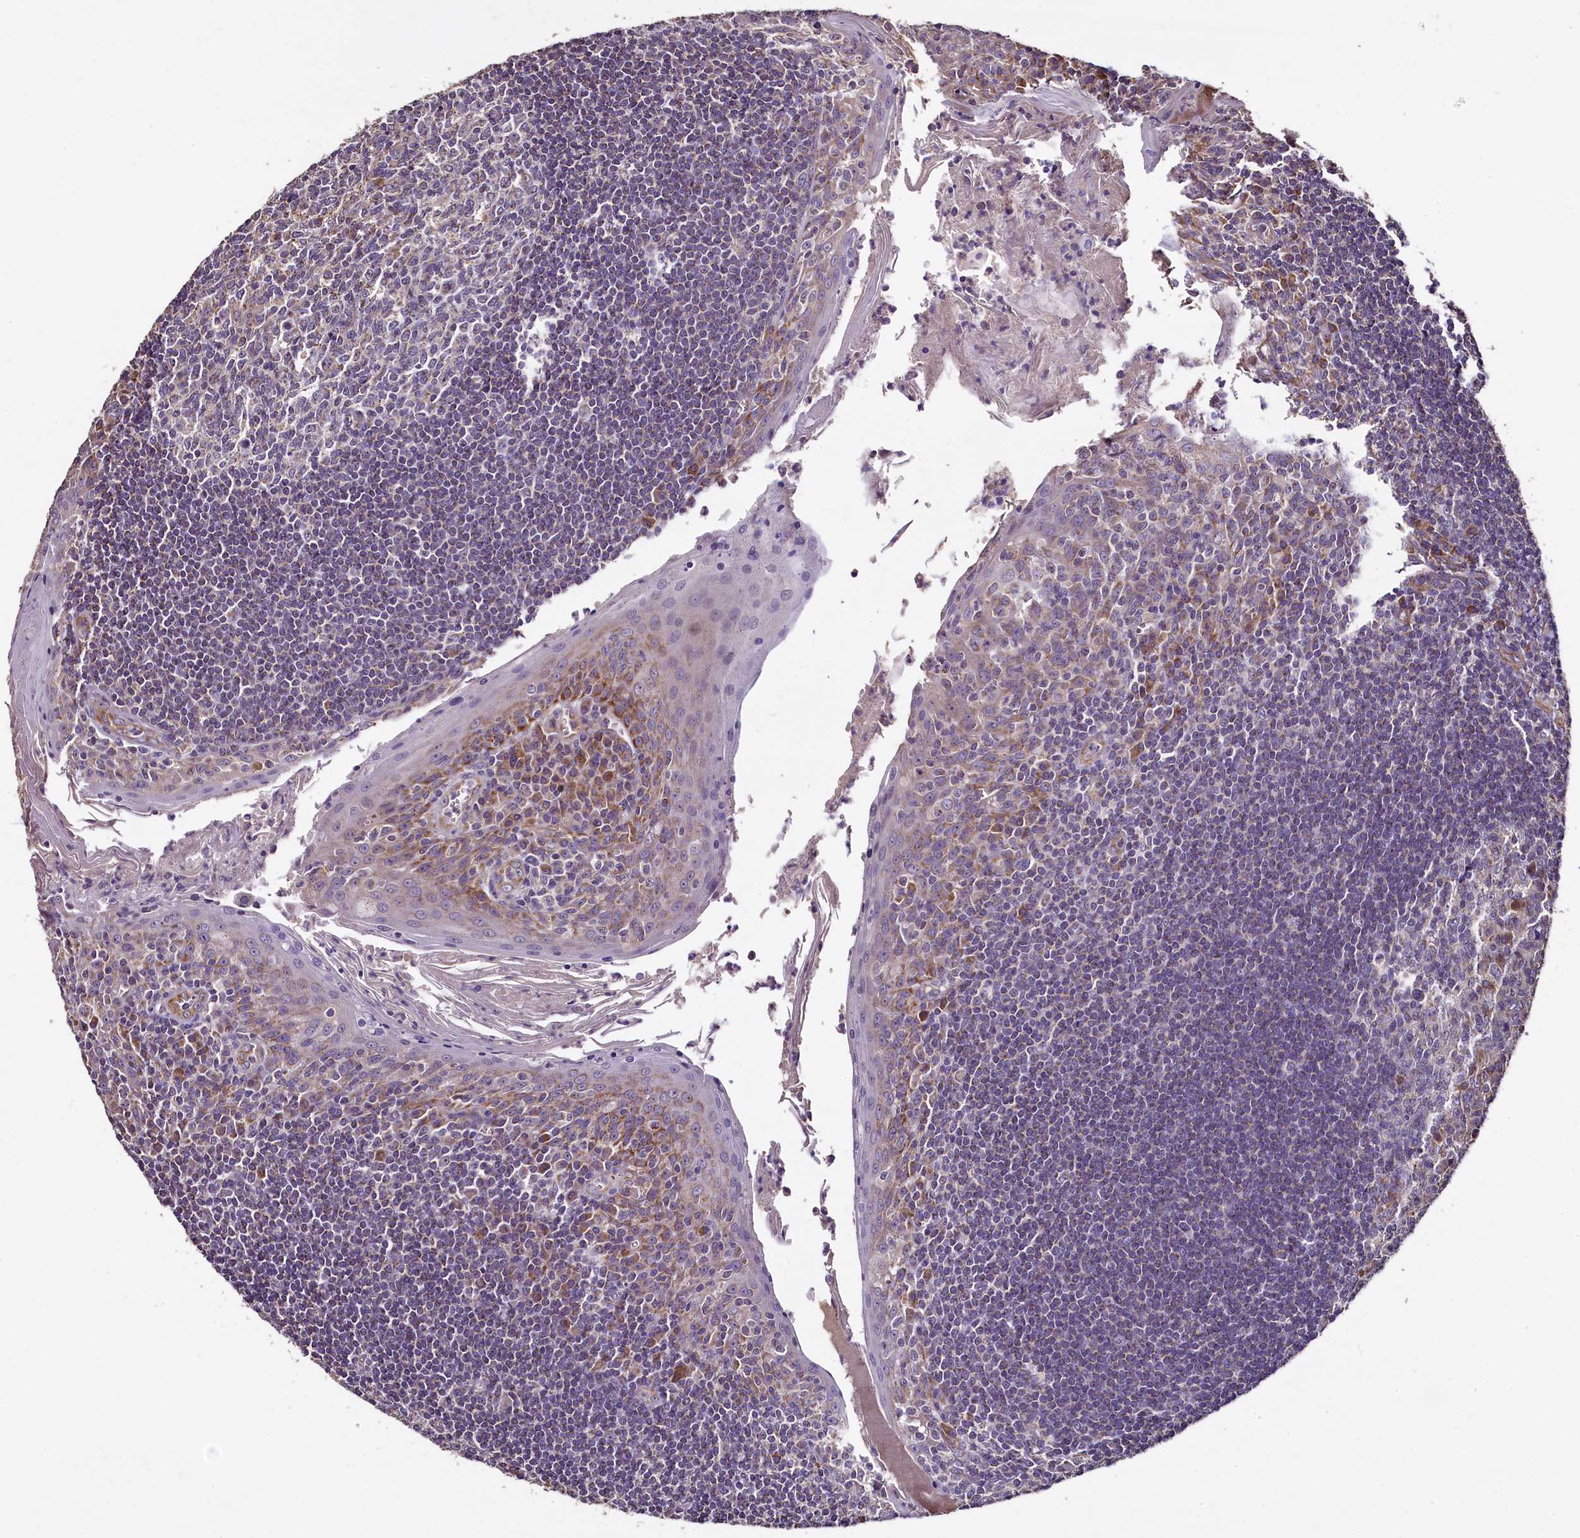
{"staining": {"intensity": "moderate", "quantity": "<25%", "location": "cytoplasmic/membranous"}, "tissue": "tonsil", "cell_type": "Germinal center cells", "image_type": "normal", "snomed": [{"axis": "morphology", "description": "Normal tissue, NOS"}, {"axis": "topography", "description": "Tonsil"}], "caption": "Protein staining displays moderate cytoplasmic/membranous positivity in about <25% of germinal center cells in normal tonsil.", "gene": "COQ9", "patient": {"sex": "male", "age": 27}}